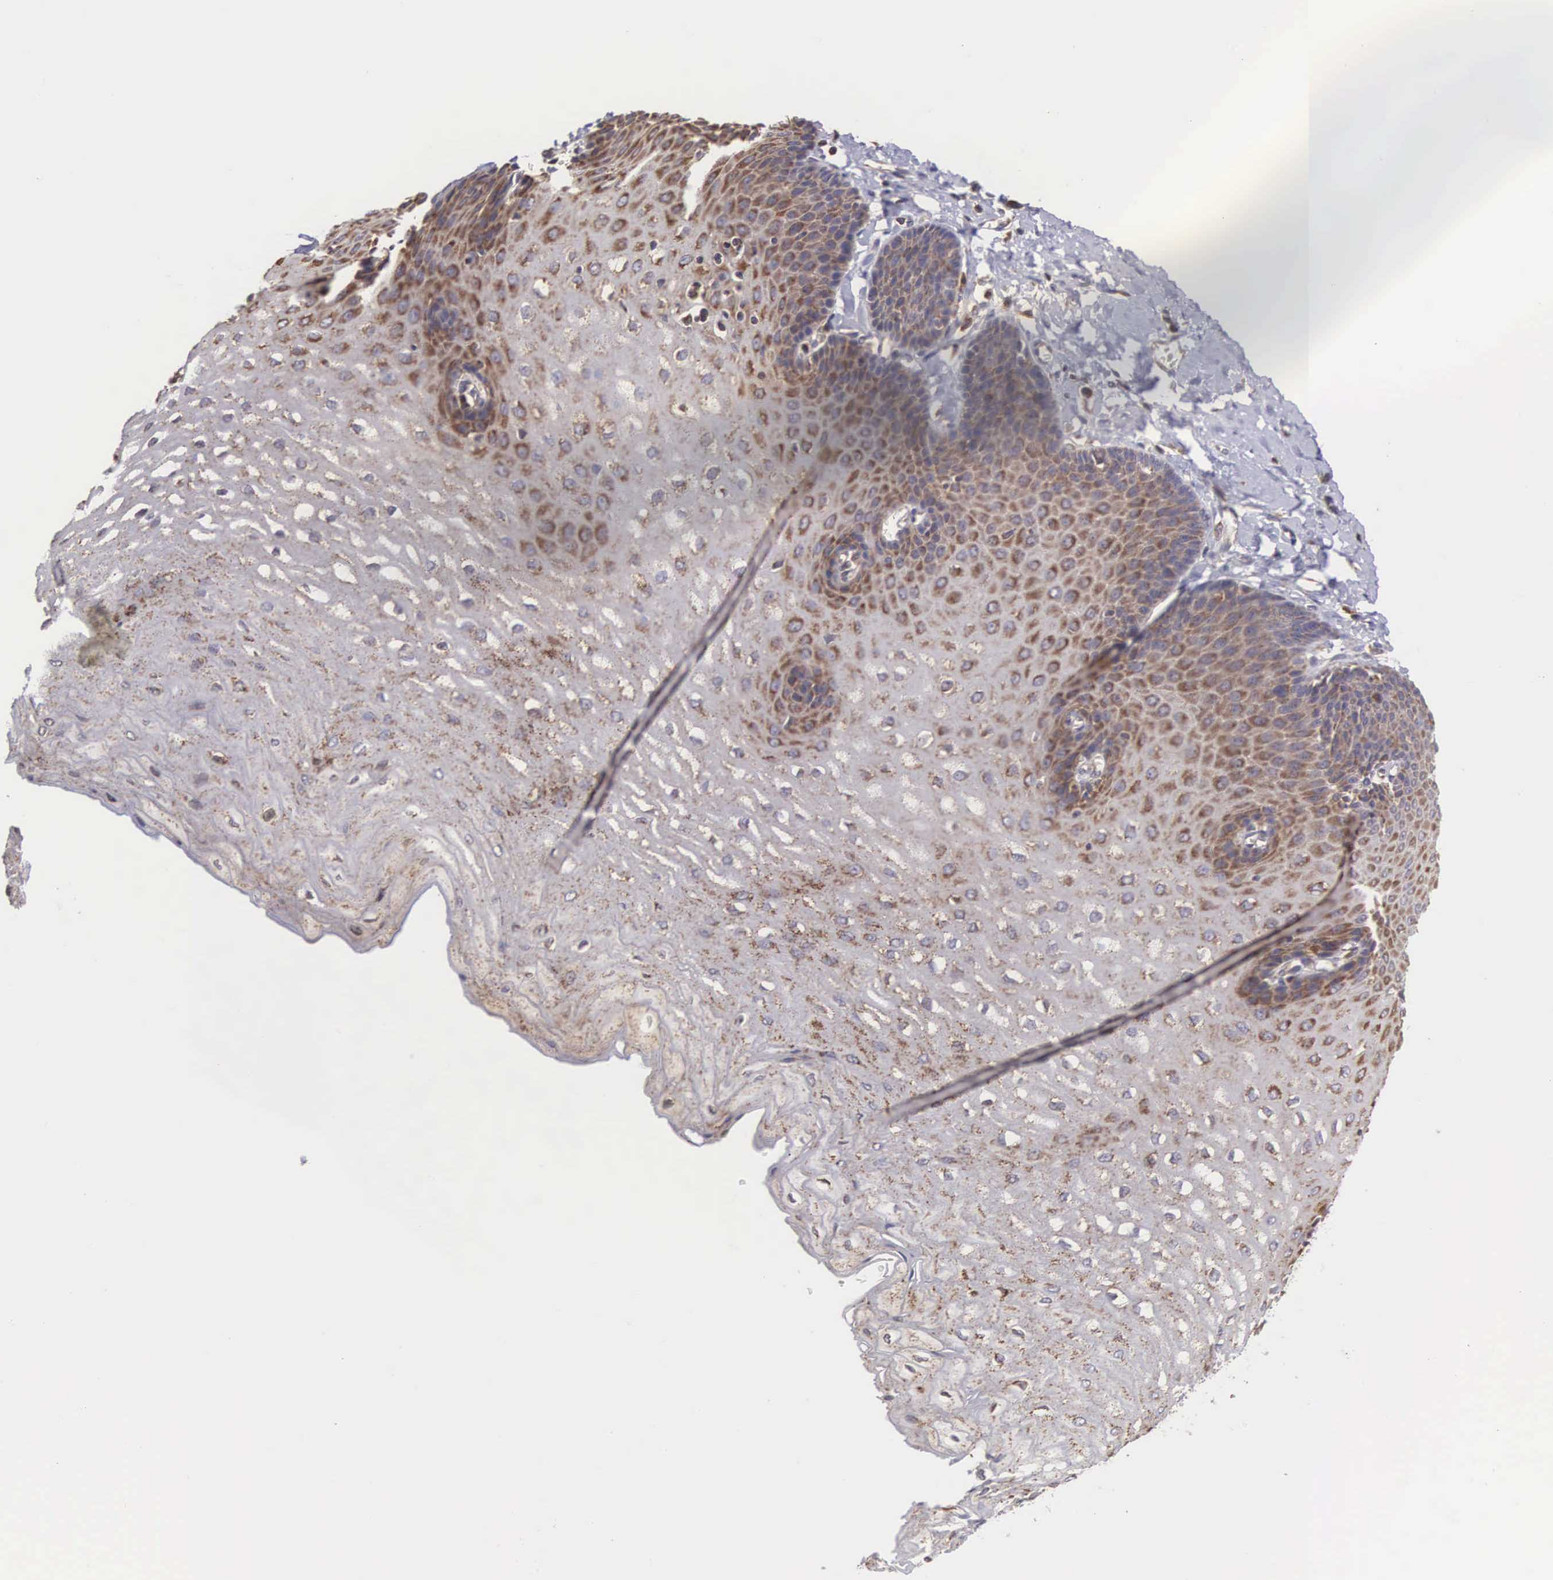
{"staining": {"intensity": "strong", "quantity": ">75%", "location": "cytoplasmic/membranous"}, "tissue": "esophagus", "cell_type": "Squamous epithelial cells", "image_type": "normal", "snomed": [{"axis": "morphology", "description": "Normal tissue, NOS"}, {"axis": "topography", "description": "Esophagus"}], "caption": "Immunohistochemistry (IHC) (DAB) staining of unremarkable human esophagus displays strong cytoplasmic/membranous protein positivity in about >75% of squamous epithelial cells.", "gene": "DHRS1", "patient": {"sex": "male", "age": 70}}